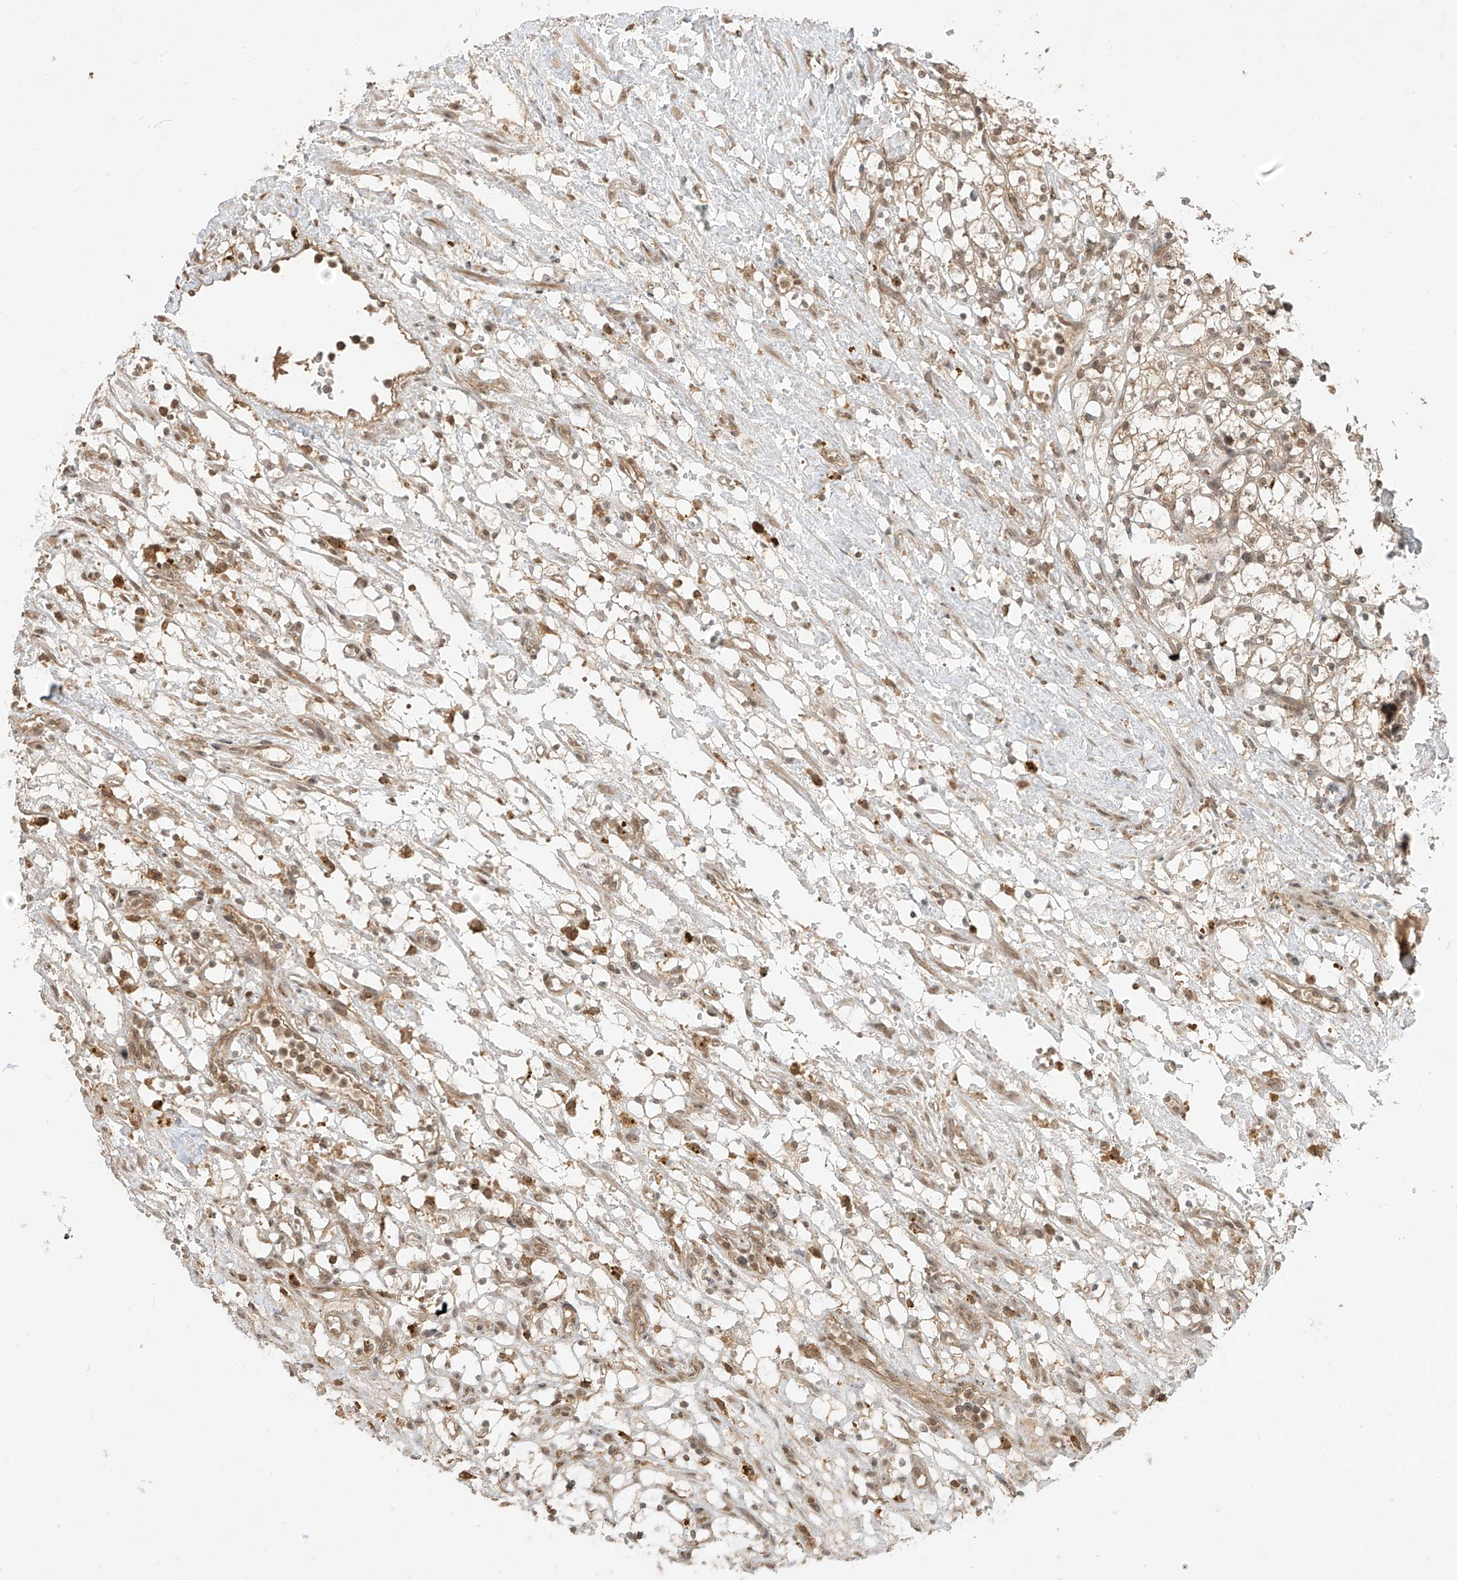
{"staining": {"intensity": "weak", "quantity": "<25%", "location": "nuclear"}, "tissue": "renal cancer", "cell_type": "Tumor cells", "image_type": "cancer", "snomed": [{"axis": "morphology", "description": "Adenocarcinoma, NOS"}, {"axis": "topography", "description": "Kidney"}], "caption": "DAB (3,3'-diaminobenzidine) immunohistochemical staining of adenocarcinoma (renal) reveals no significant expression in tumor cells.", "gene": "LCOR", "patient": {"sex": "female", "age": 69}}